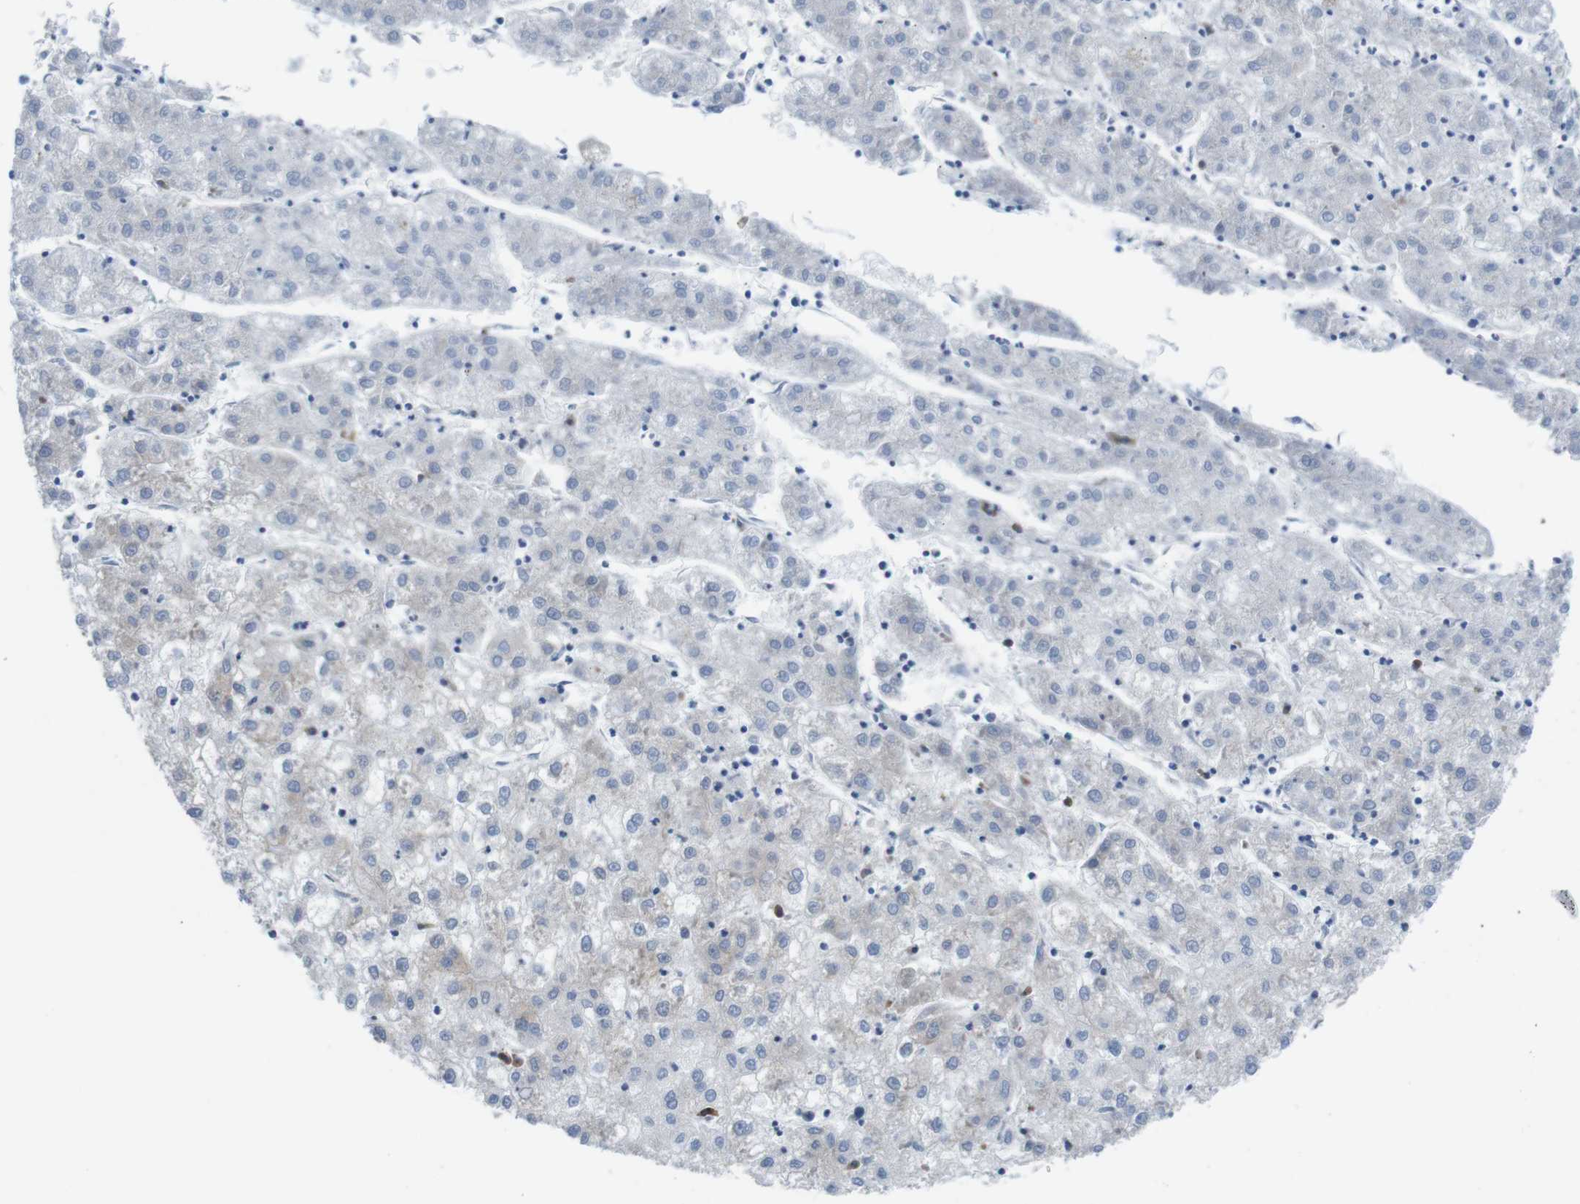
{"staining": {"intensity": "negative", "quantity": "none", "location": "none"}, "tissue": "liver cancer", "cell_type": "Tumor cells", "image_type": "cancer", "snomed": [{"axis": "morphology", "description": "Carcinoma, Hepatocellular, NOS"}, {"axis": "topography", "description": "Liver"}], "caption": "Immunohistochemistry (IHC) of liver cancer (hepatocellular carcinoma) reveals no staining in tumor cells.", "gene": "ERGIC3", "patient": {"sex": "male", "age": 72}}